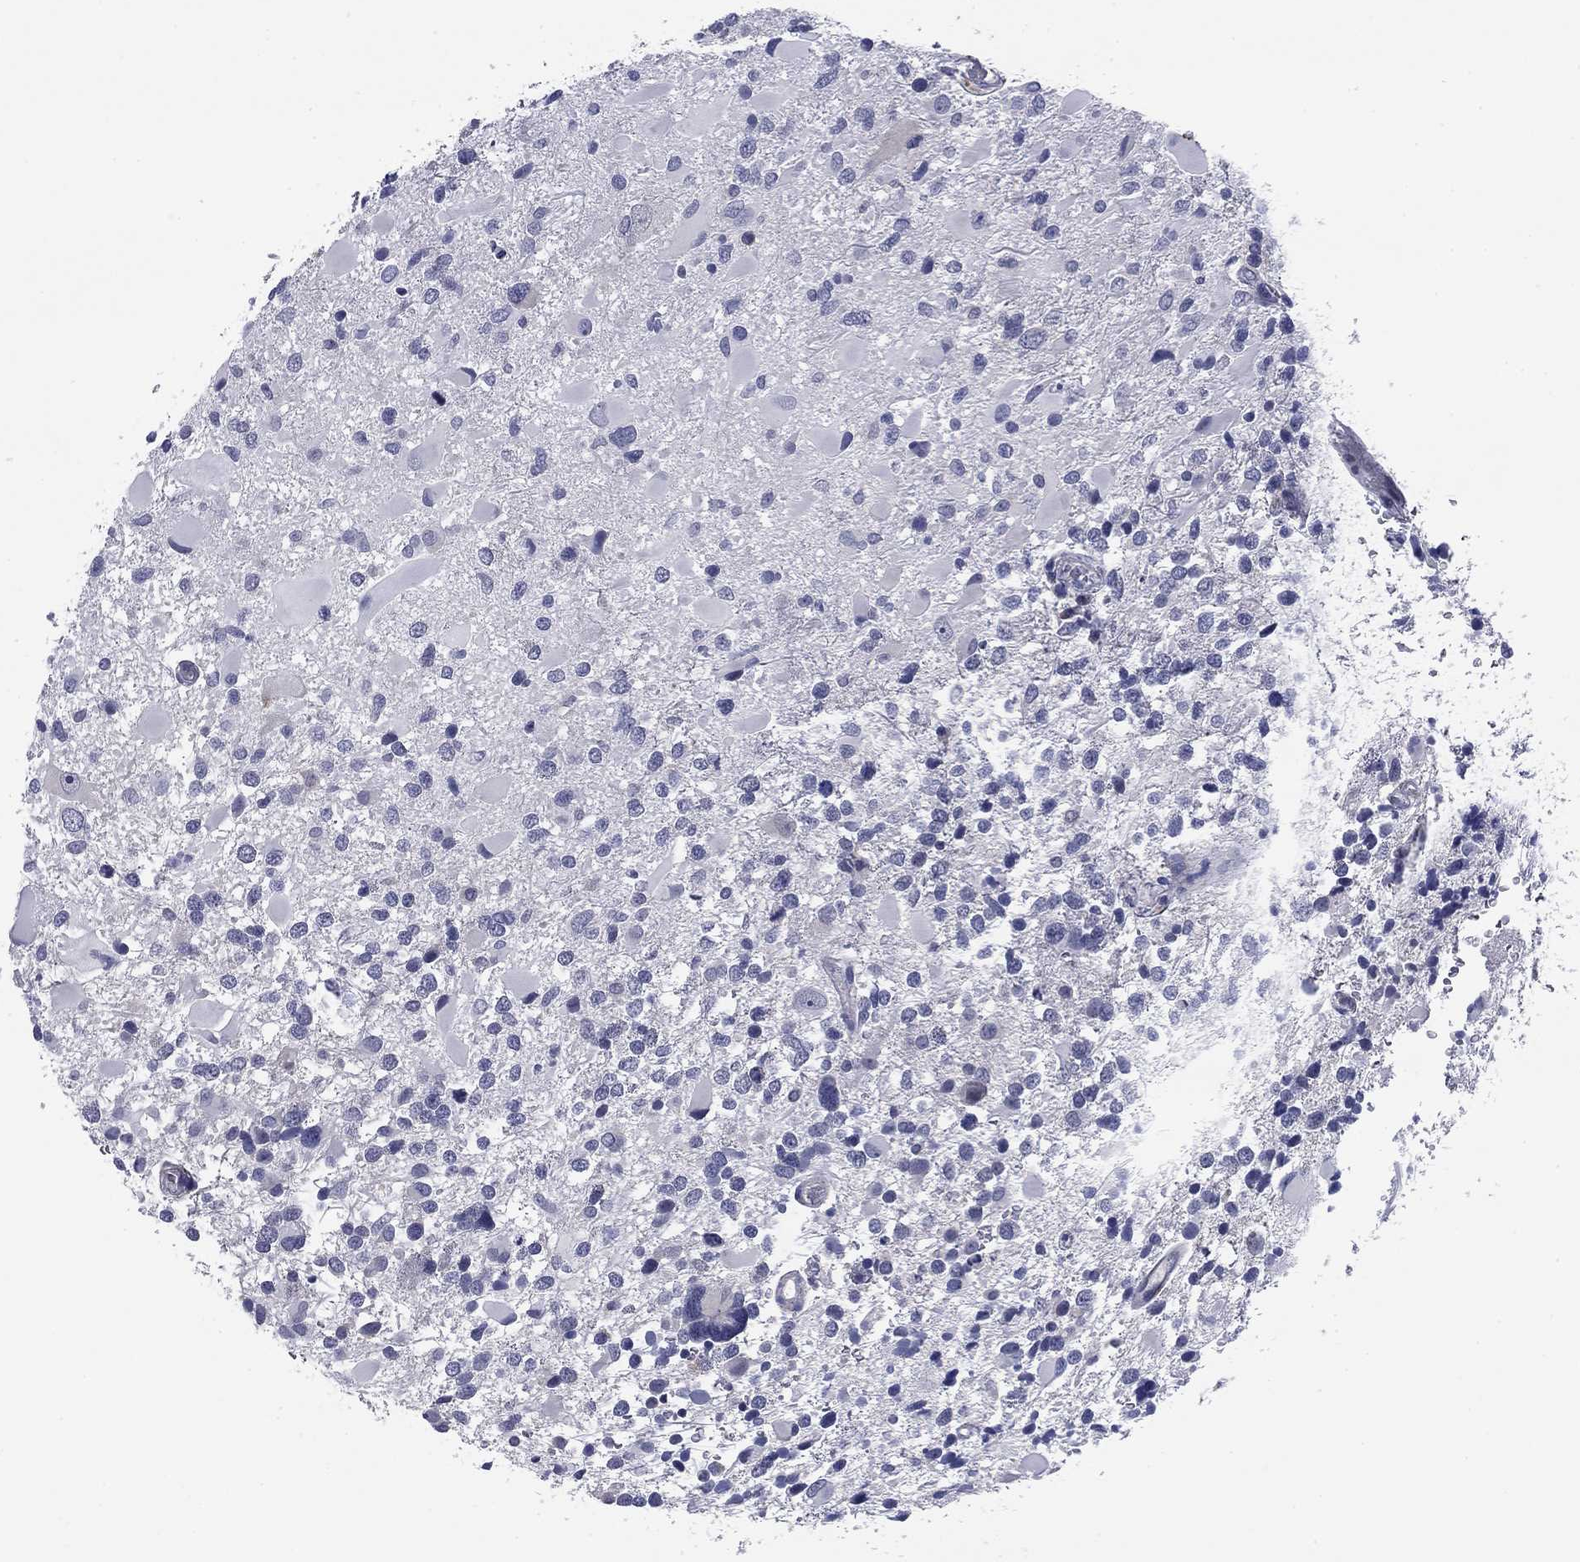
{"staining": {"intensity": "negative", "quantity": "none", "location": "none"}, "tissue": "glioma", "cell_type": "Tumor cells", "image_type": "cancer", "snomed": [{"axis": "morphology", "description": "Glioma, malignant, Low grade"}, {"axis": "topography", "description": "Brain"}], "caption": "Immunohistochemistry (IHC) of human low-grade glioma (malignant) exhibits no staining in tumor cells. Nuclei are stained in blue.", "gene": "REXO5", "patient": {"sex": "female", "age": 32}}